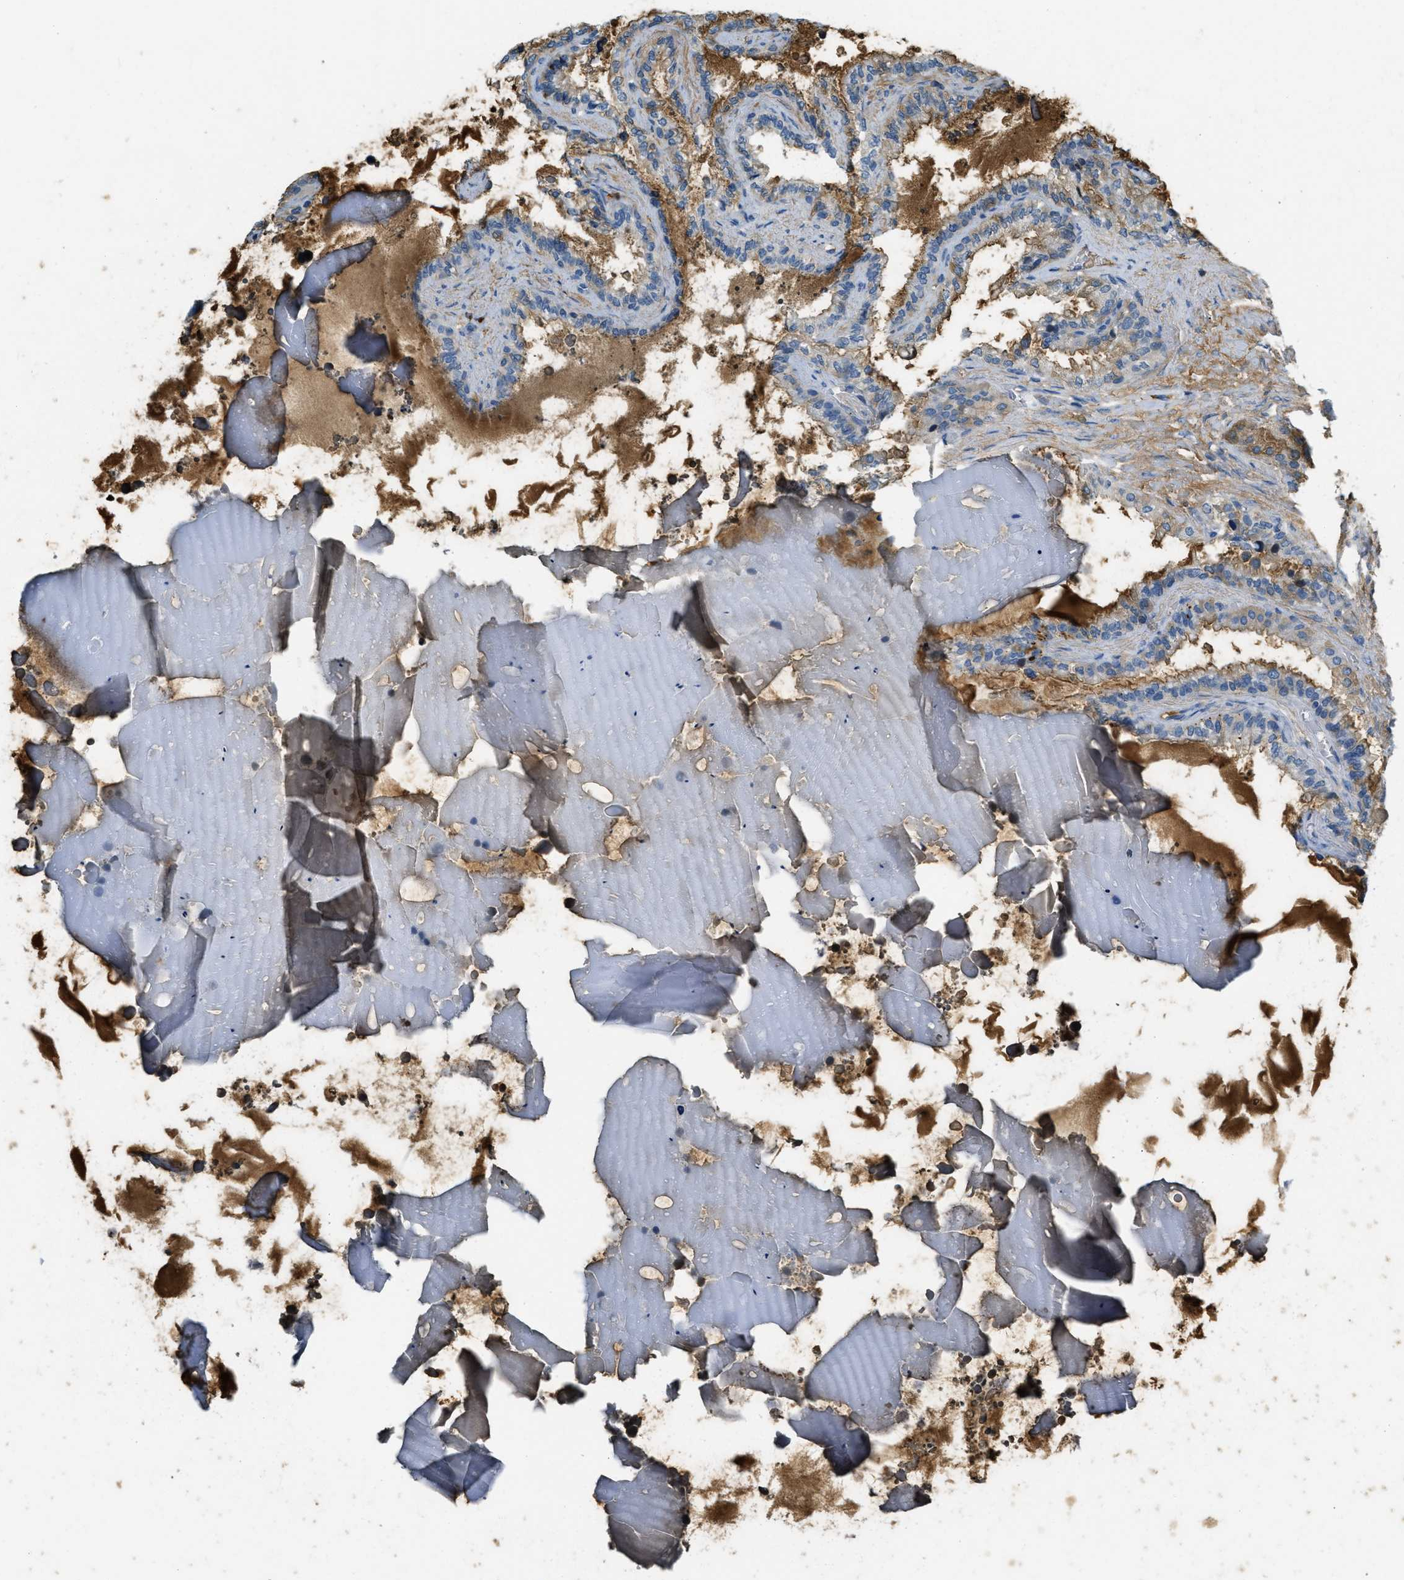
{"staining": {"intensity": "negative", "quantity": "none", "location": "none"}, "tissue": "seminal vesicle", "cell_type": "Glandular cells", "image_type": "normal", "snomed": [{"axis": "morphology", "description": "Normal tissue, NOS"}, {"axis": "topography", "description": "Seminal veicle"}], "caption": "Immunohistochemical staining of normal seminal vesicle demonstrates no significant staining in glandular cells.", "gene": "PRTN3", "patient": {"sex": "male", "age": 46}}